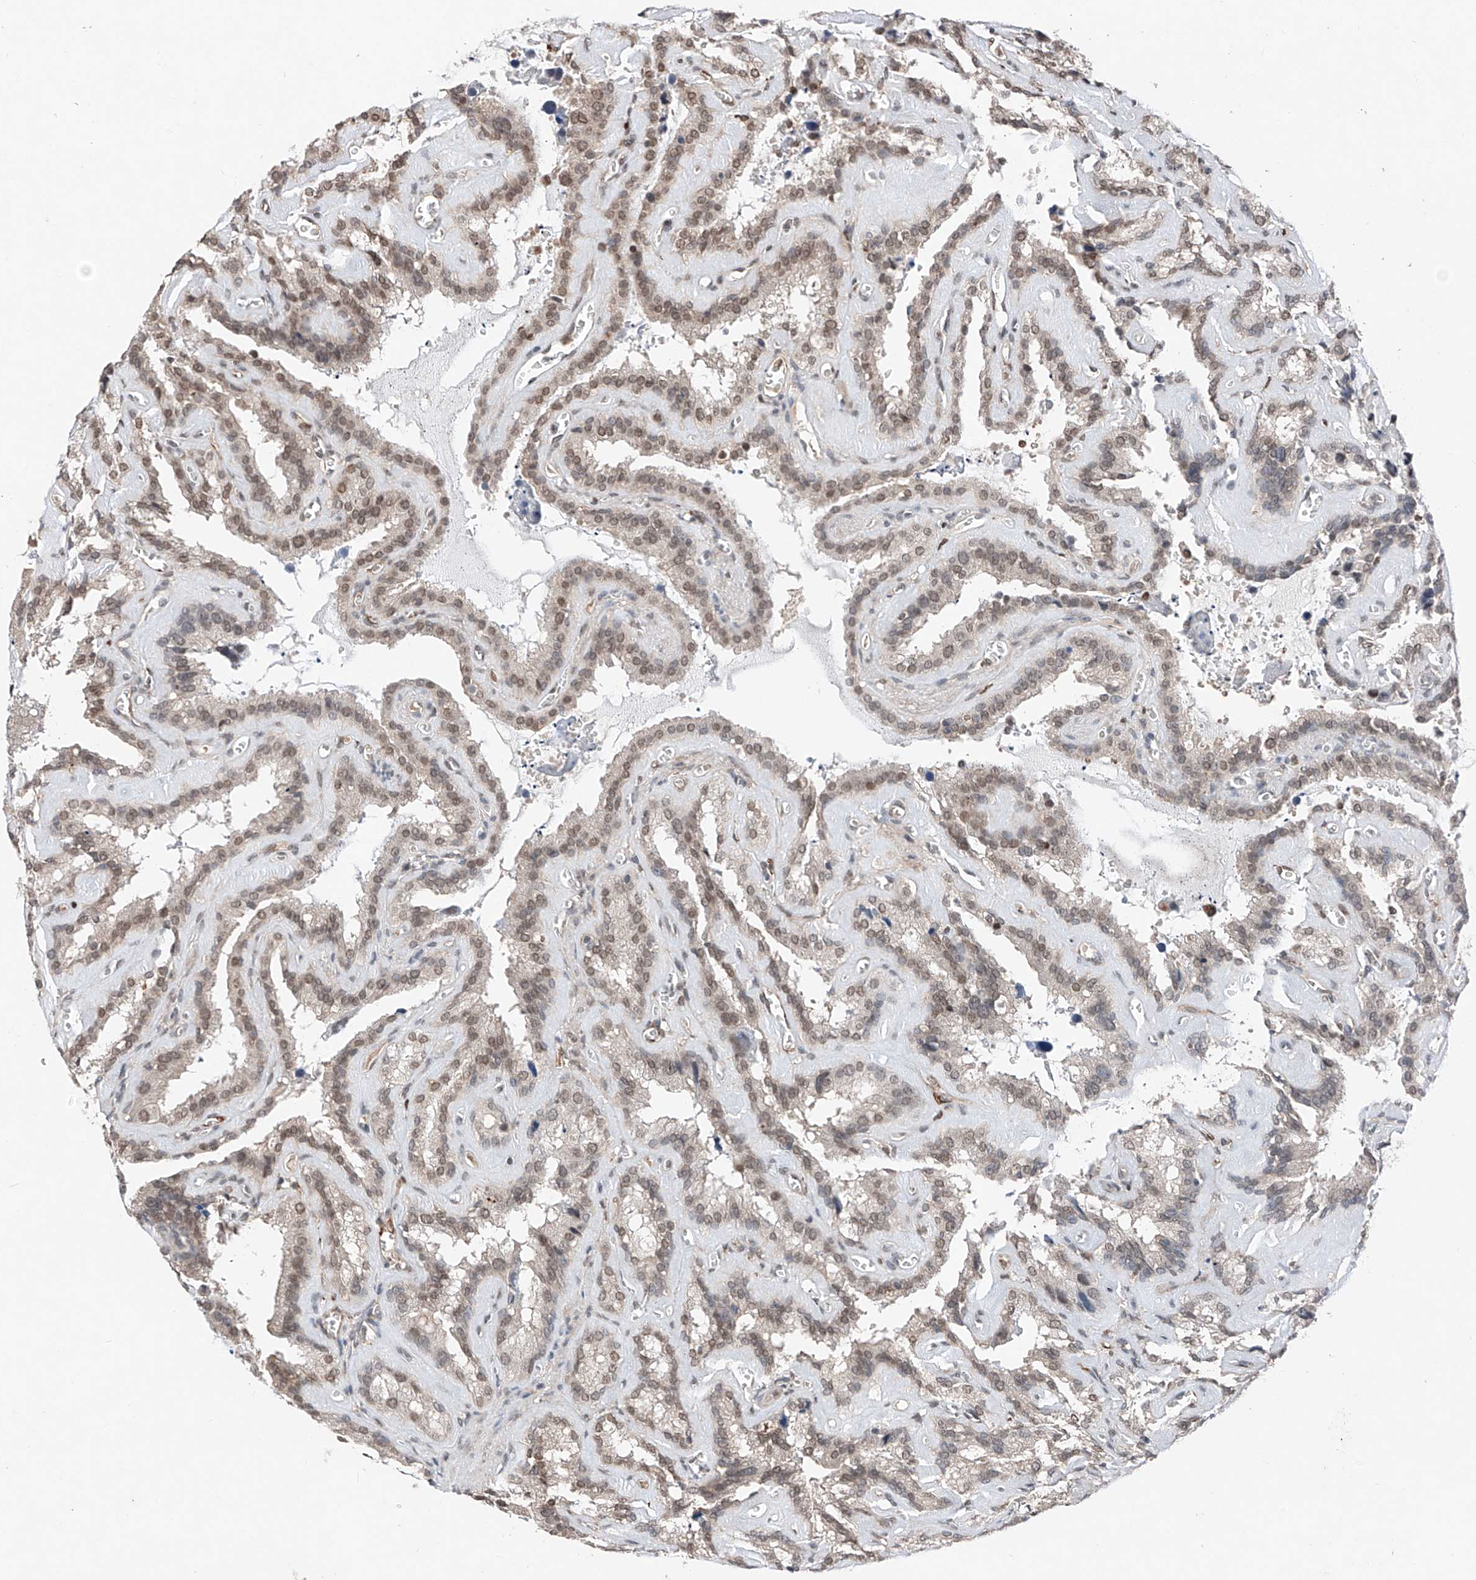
{"staining": {"intensity": "weak", "quantity": "25%-75%", "location": "nuclear"}, "tissue": "seminal vesicle", "cell_type": "Glandular cells", "image_type": "normal", "snomed": [{"axis": "morphology", "description": "Normal tissue, NOS"}, {"axis": "topography", "description": "Prostate"}, {"axis": "topography", "description": "Seminal veicle"}], "caption": "IHC histopathology image of benign seminal vesicle: human seminal vesicle stained using IHC displays low levels of weak protein expression localized specifically in the nuclear of glandular cells, appearing as a nuclear brown color.", "gene": "TBX4", "patient": {"sex": "male", "age": 59}}